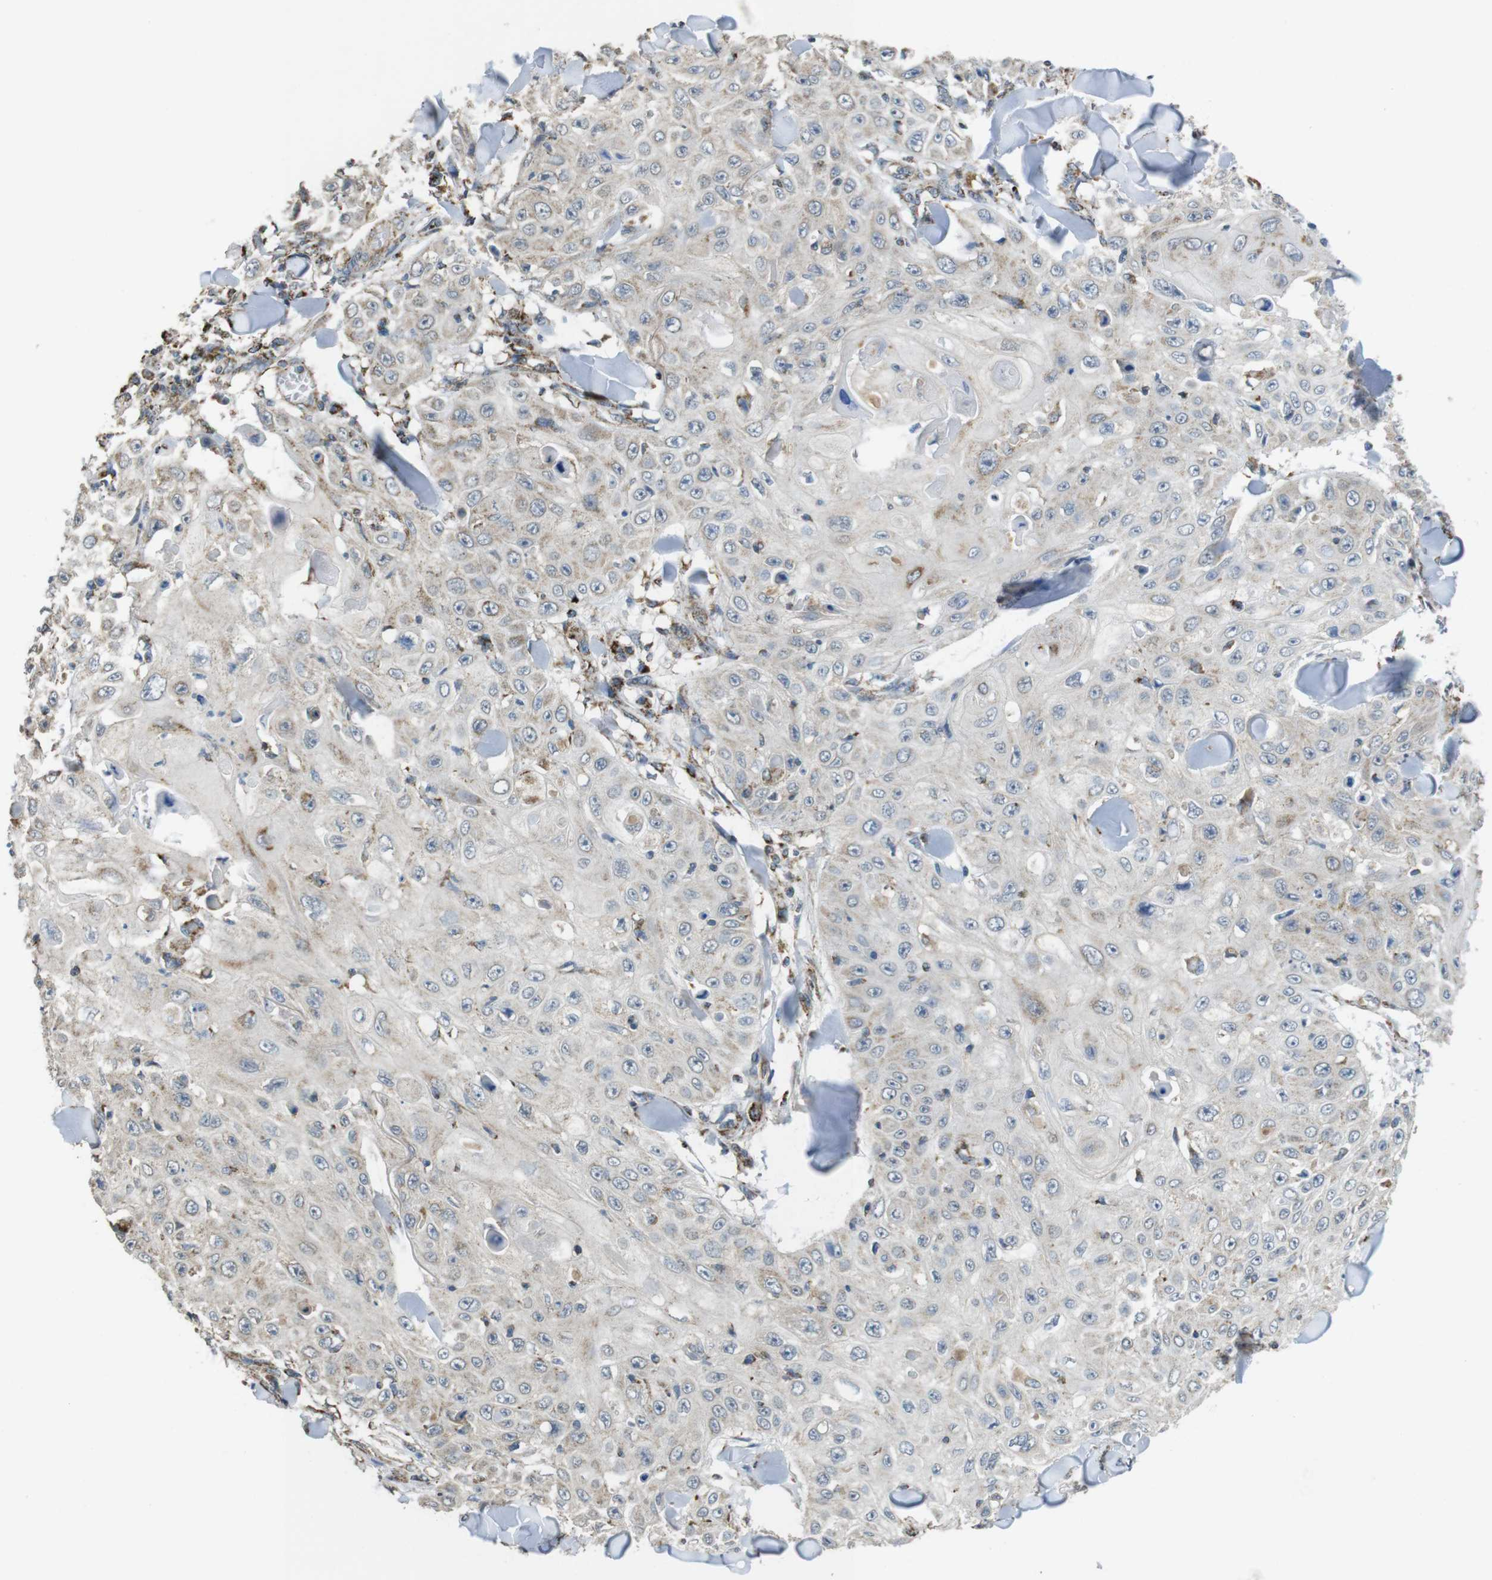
{"staining": {"intensity": "weak", "quantity": "<25%", "location": "cytoplasmic/membranous"}, "tissue": "skin cancer", "cell_type": "Tumor cells", "image_type": "cancer", "snomed": [{"axis": "morphology", "description": "Squamous cell carcinoma, NOS"}, {"axis": "topography", "description": "Skin"}], "caption": "The histopathology image exhibits no staining of tumor cells in skin cancer.", "gene": "CALHM2", "patient": {"sex": "male", "age": 86}}